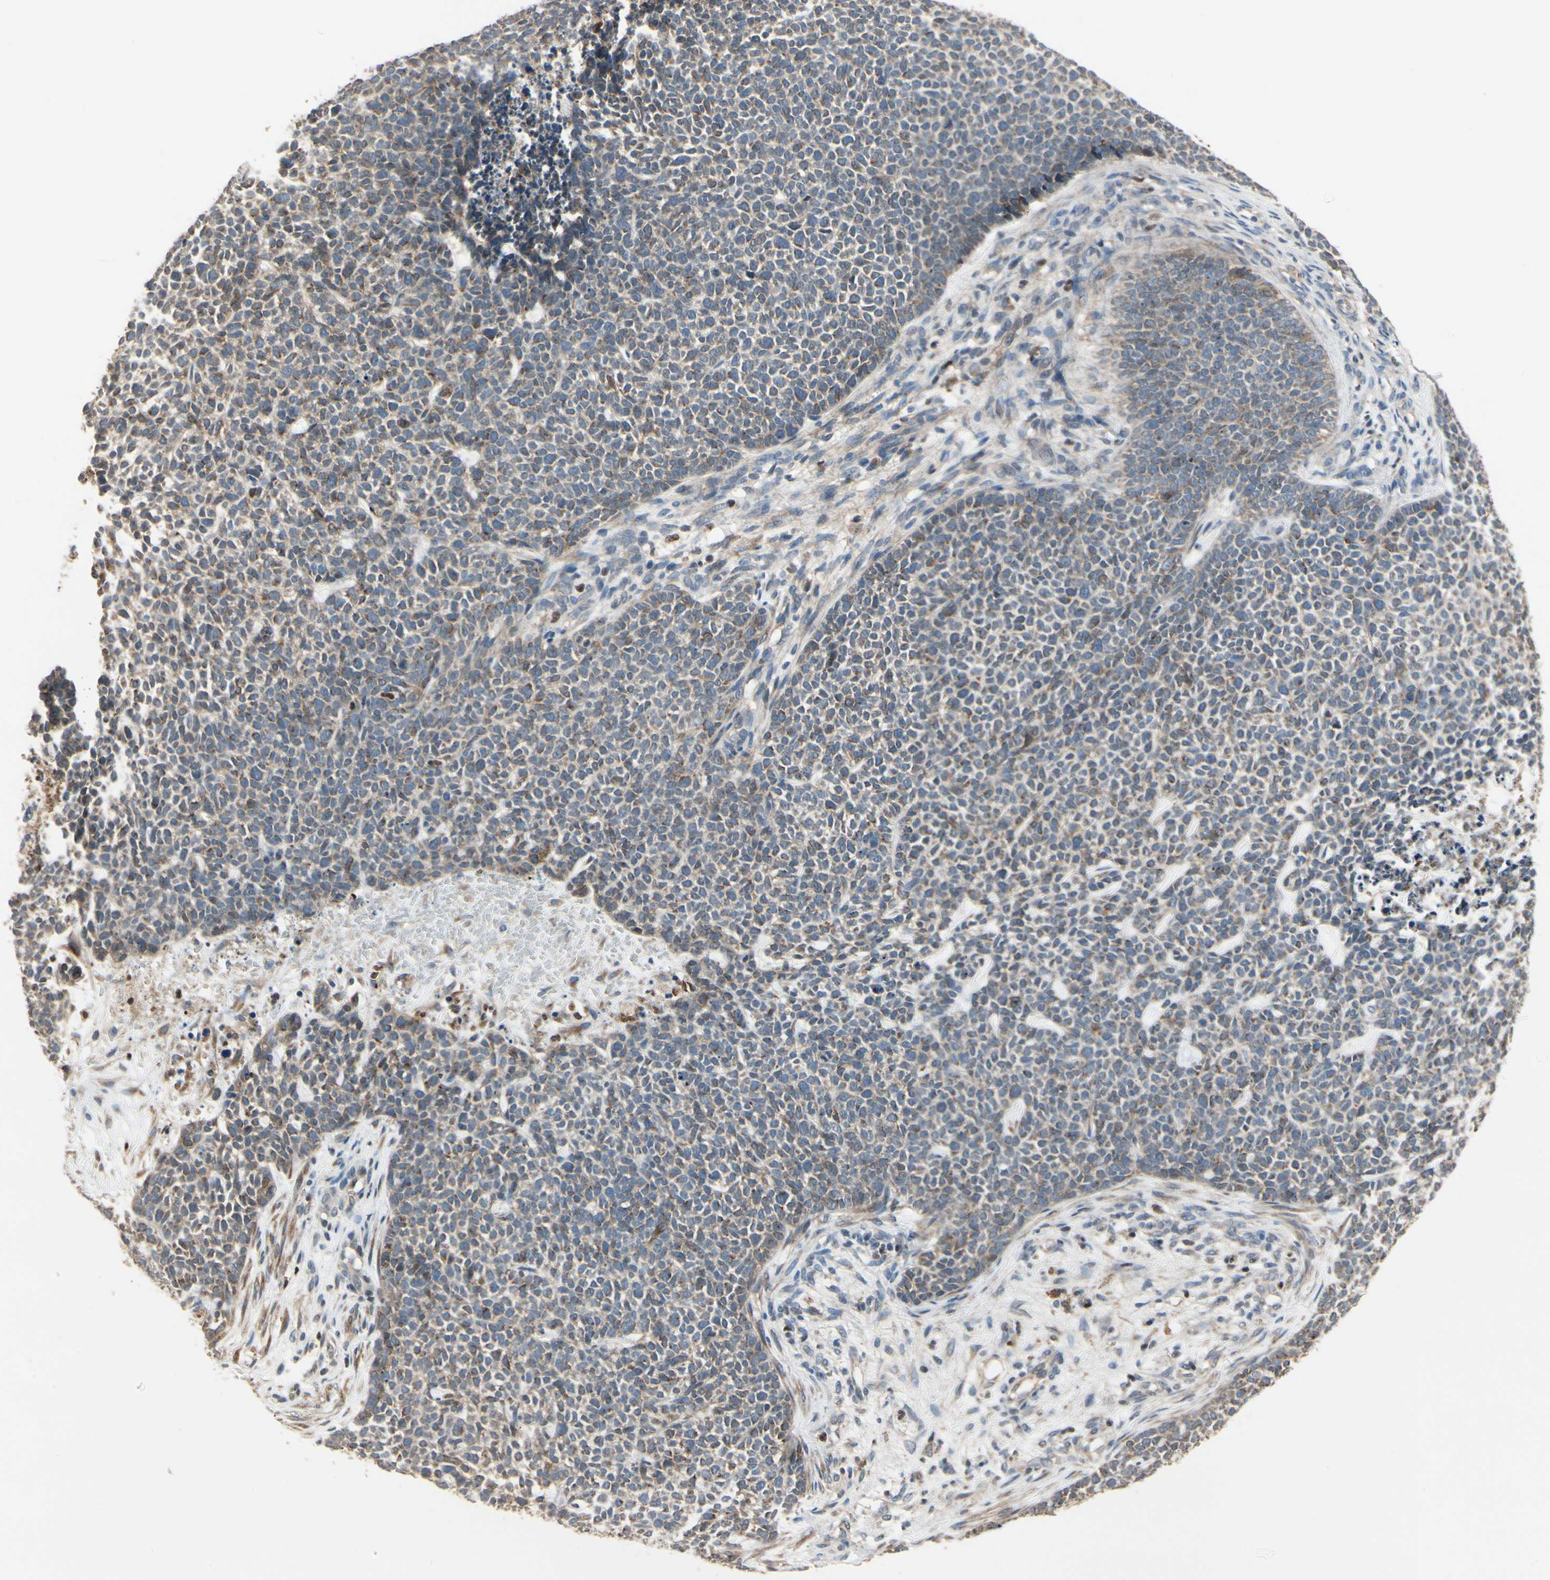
{"staining": {"intensity": "weak", "quantity": "25%-75%", "location": "cytoplasmic/membranous"}, "tissue": "skin cancer", "cell_type": "Tumor cells", "image_type": "cancer", "snomed": [{"axis": "morphology", "description": "Basal cell carcinoma"}, {"axis": "topography", "description": "Skin"}], "caption": "Weak cytoplasmic/membranous expression is appreciated in about 25%-75% of tumor cells in skin basal cell carcinoma. (DAB IHC, brown staining for protein, blue staining for nuclei).", "gene": "CGREF1", "patient": {"sex": "female", "age": 84}}